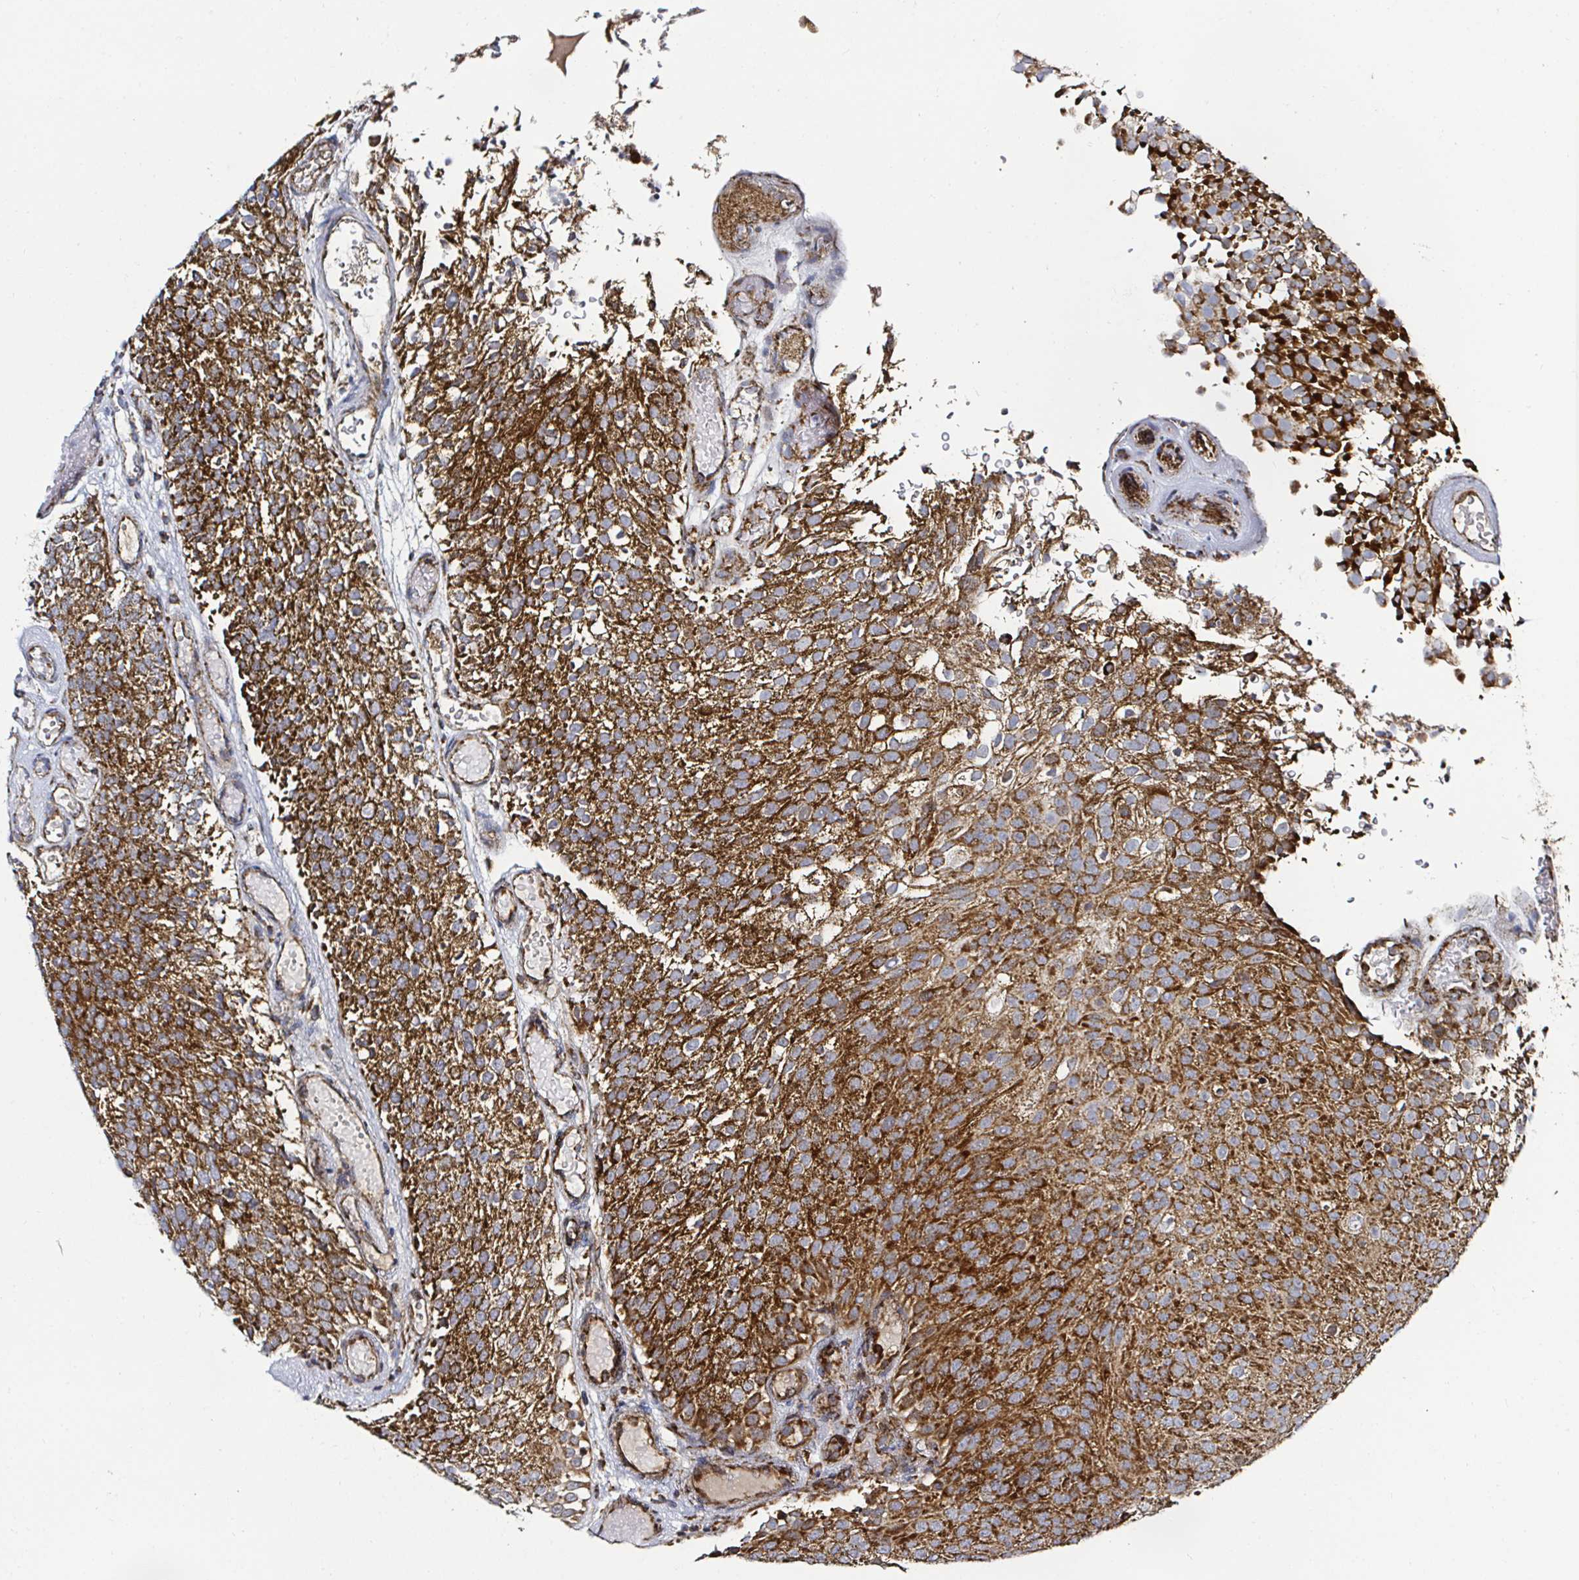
{"staining": {"intensity": "strong", "quantity": ">75%", "location": "cytoplasmic/membranous"}, "tissue": "urothelial cancer", "cell_type": "Tumor cells", "image_type": "cancer", "snomed": [{"axis": "morphology", "description": "Urothelial carcinoma, Low grade"}, {"axis": "topography", "description": "Urinary bladder"}], "caption": "High-magnification brightfield microscopy of urothelial carcinoma (low-grade) stained with DAB (brown) and counterstained with hematoxylin (blue). tumor cells exhibit strong cytoplasmic/membranous positivity is seen in about>75% of cells. The protein is stained brown, and the nuclei are stained in blue (DAB IHC with brightfield microscopy, high magnification).", "gene": "ATAD3B", "patient": {"sex": "male", "age": 78}}